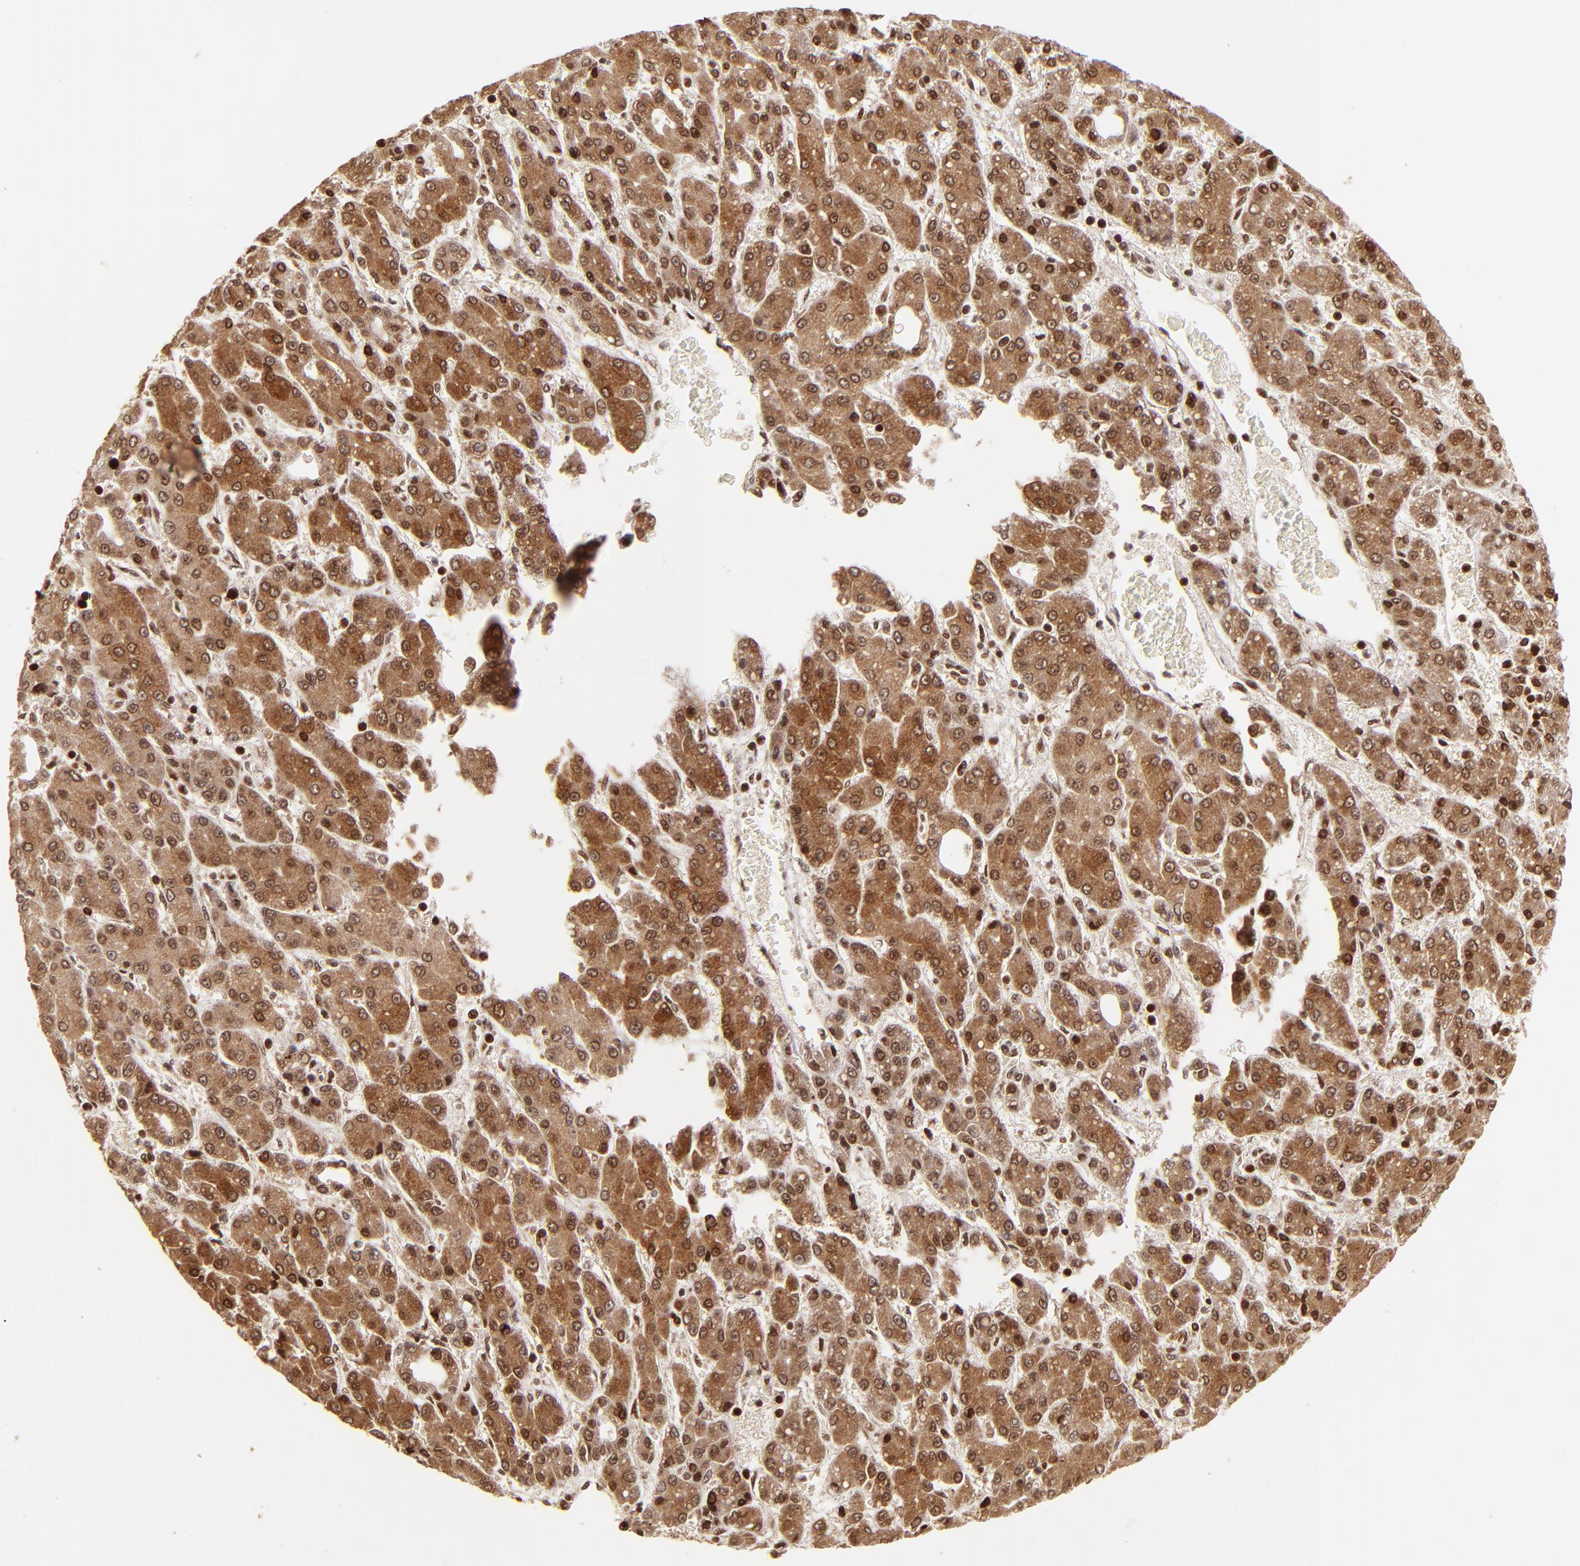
{"staining": {"intensity": "strong", "quantity": ">75%", "location": "cytoplasmic/membranous"}, "tissue": "liver cancer", "cell_type": "Tumor cells", "image_type": "cancer", "snomed": [{"axis": "morphology", "description": "Carcinoma, Hepatocellular, NOS"}, {"axis": "topography", "description": "Liver"}], "caption": "A histopathology image of human liver cancer (hepatocellular carcinoma) stained for a protein exhibits strong cytoplasmic/membranous brown staining in tumor cells.", "gene": "MED15", "patient": {"sex": "male", "age": 69}}